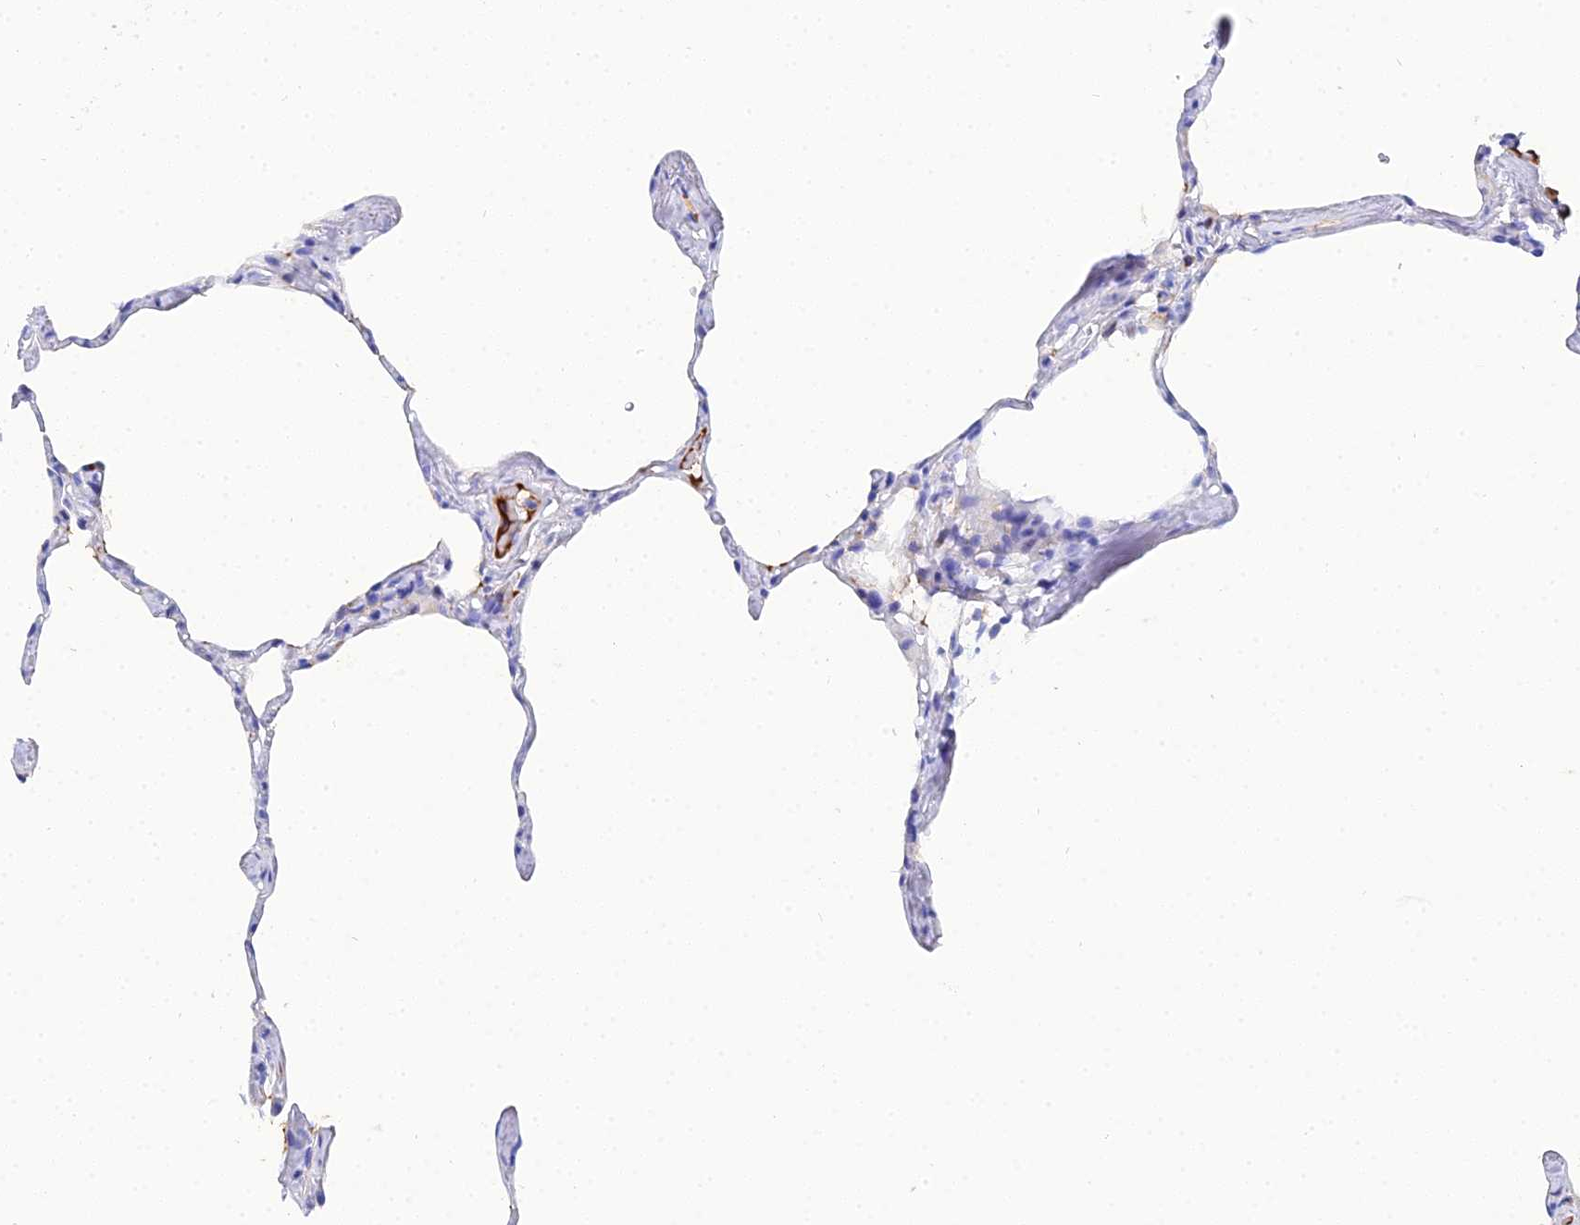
{"staining": {"intensity": "negative", "quantity": "none", "location": "none"}, "tissue": "lung", "cell_type": "Alveolar cells", "image_type": "normal", "snomed": [{"axis": "morphology", "description": "Normal tissue, NOS"}, {"axis": "topography", "description": "Lung"}], "caption": "High magnification brightfield microscopy of benign lung stained with DAB (brown) and counterstained with hematoxylin (blue): alveolar cells show no significant positivity. (DAB (3,3'-diaminobenzidine) immunohistochemistry (IHC), high magnification).", "gene": "CELA3A", "patient": {"sex": "male", "age": 65}}